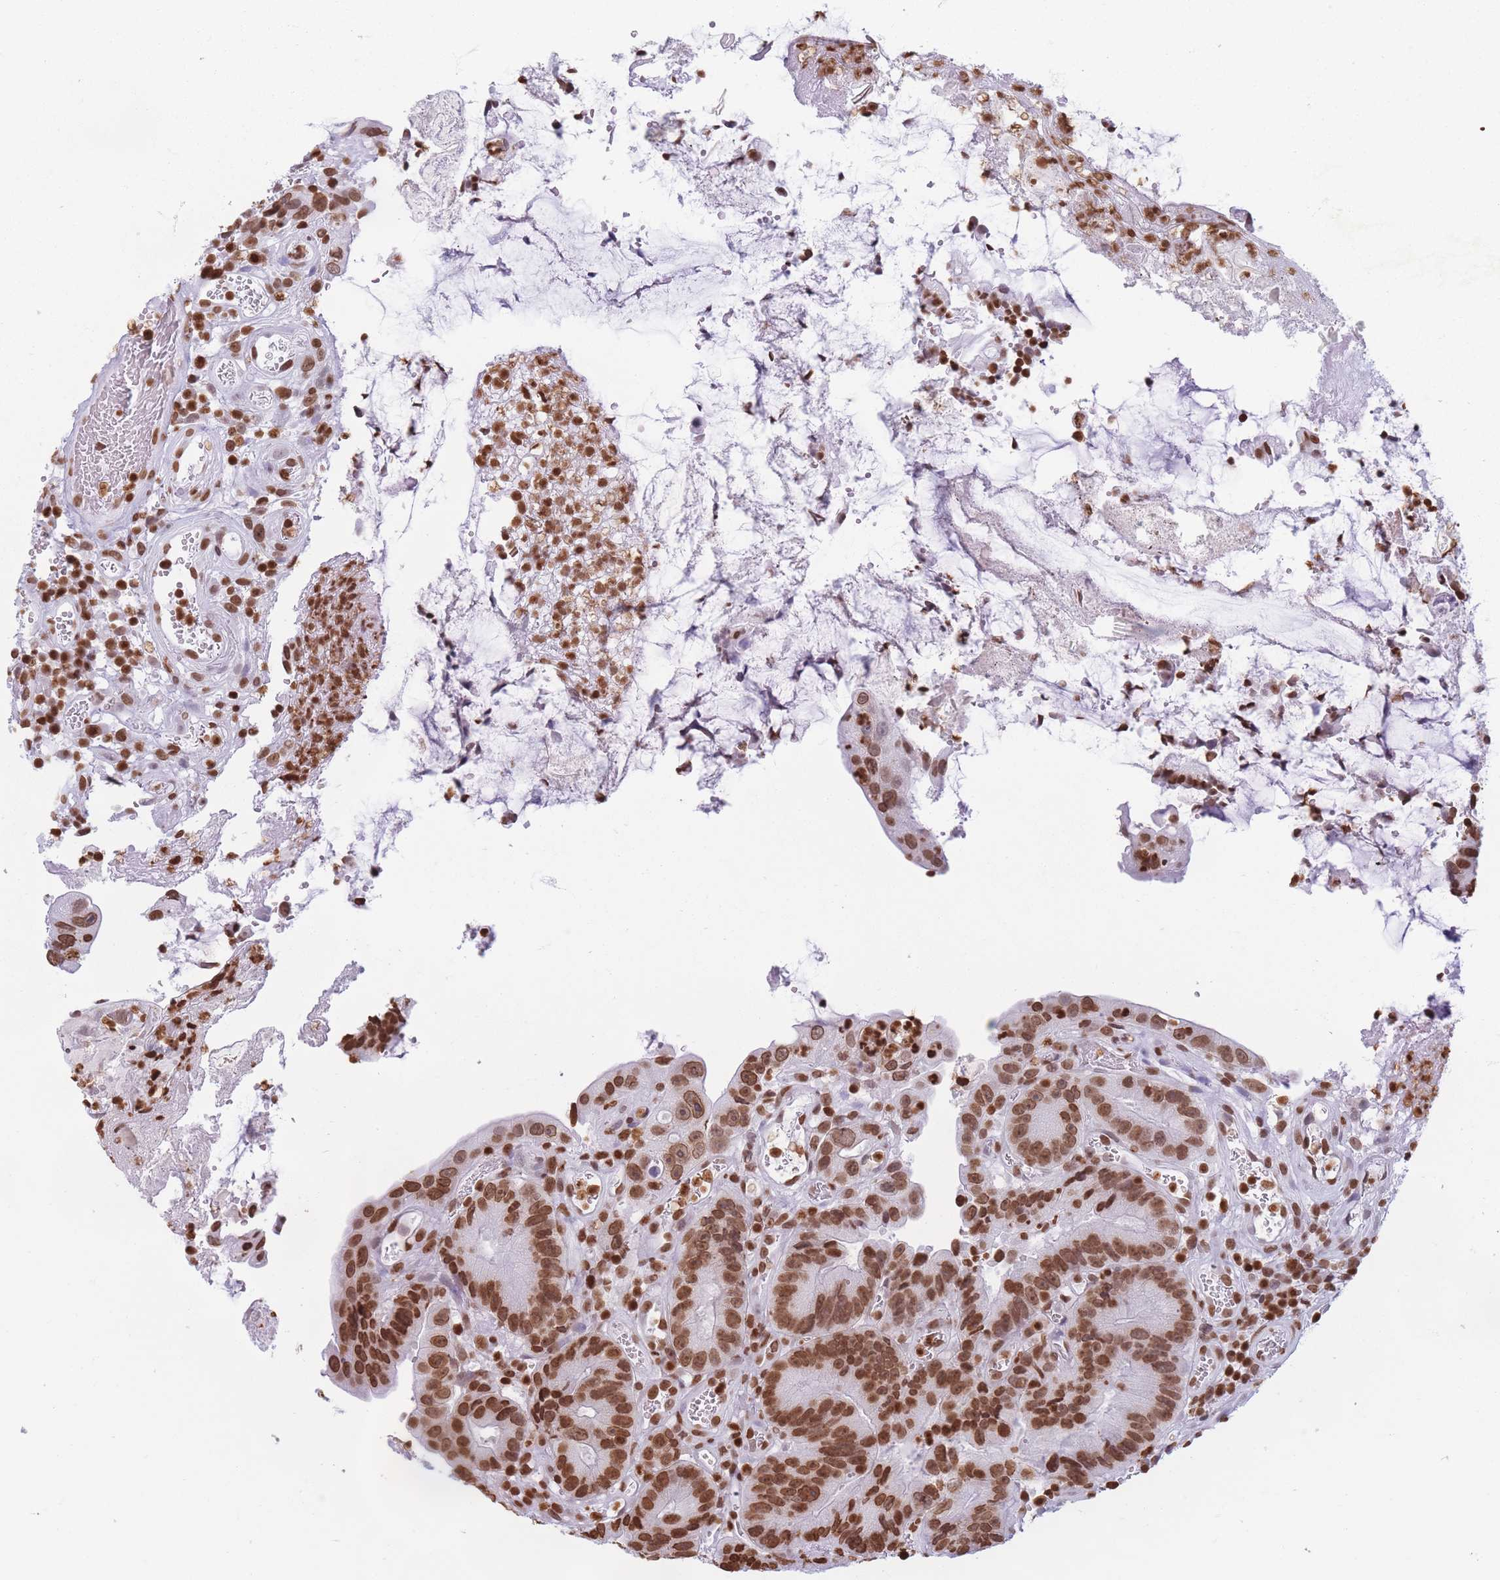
{"staining": {"intensity": "strong", "quantity": ">75%", "location": "nuclear"}, "tissue": "colorectal cancer", "cell_type": "Tumor cells", "image_type": "cancer", "snomed": [{"axis": "morphology", "description": "Adenocarcinoma, NOS"}, {"axis": "topography", "description": "Colon"}], "caption": "Colorectal cancer (adenocarcinoma) stained for a protein displays strong nuclear positivity in tumor cells.", "gene": "RYK", "patient": {"sex": "female", "age": 86}}